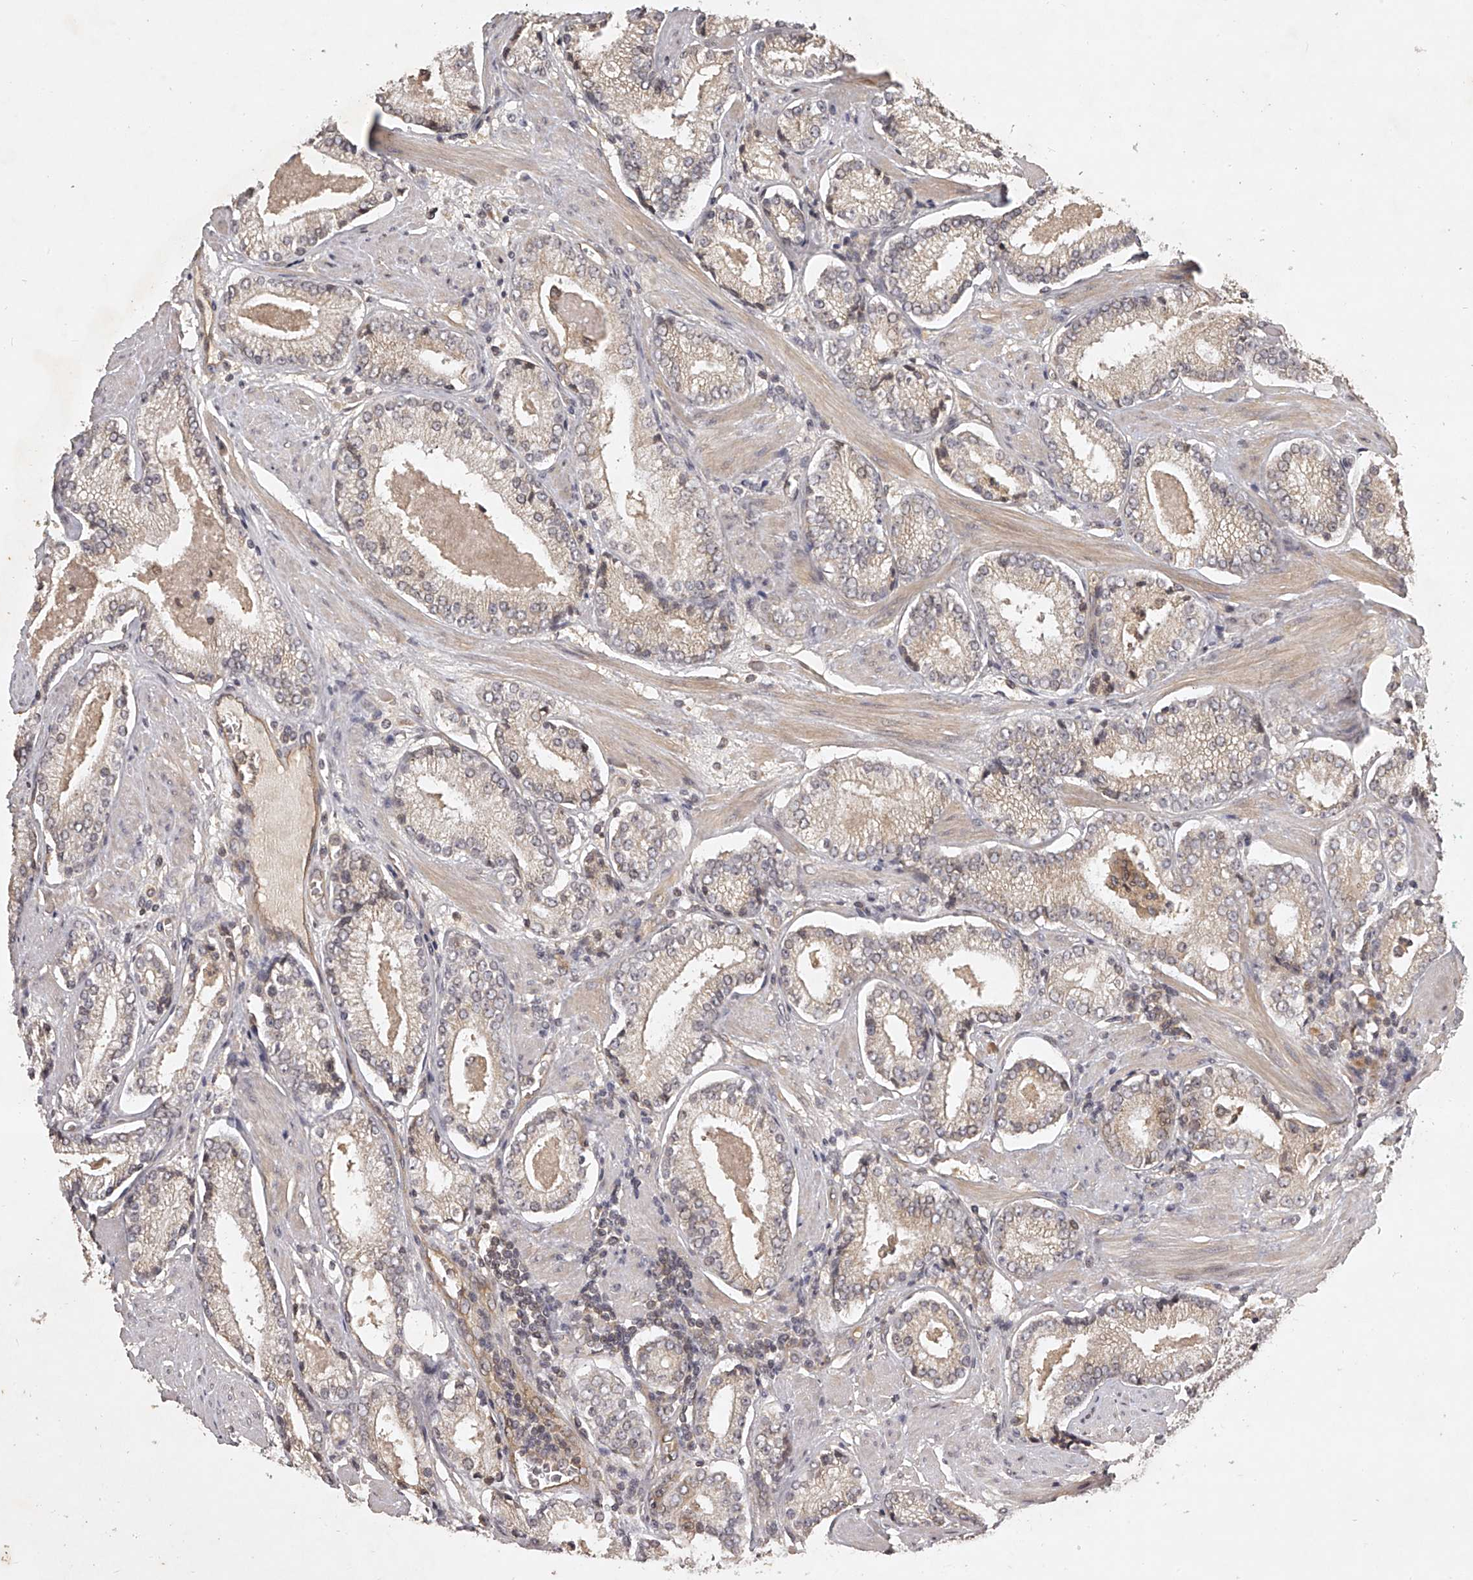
{"staining": {"intensity": "weak", "quantity": "<25%", "location": "cytoplasmic/membranous"}, "tissue": "prostate cancer", "cell_type": "Tumor cells", "image_type": "cancer", "snomed": [{"axis": "morphology", "description": "Adenocarcinoma, Low grade"}, {"axis": "topography", "description": "Prostate"}], "caption": "DAB immunohistochemical staining of human prostate cancer (adenocarcinoma (low-grade)) demonstrates no significant staining in tumor cells.", "gene": "NFS1", "patient": {"sex": "male", "age": 54}}